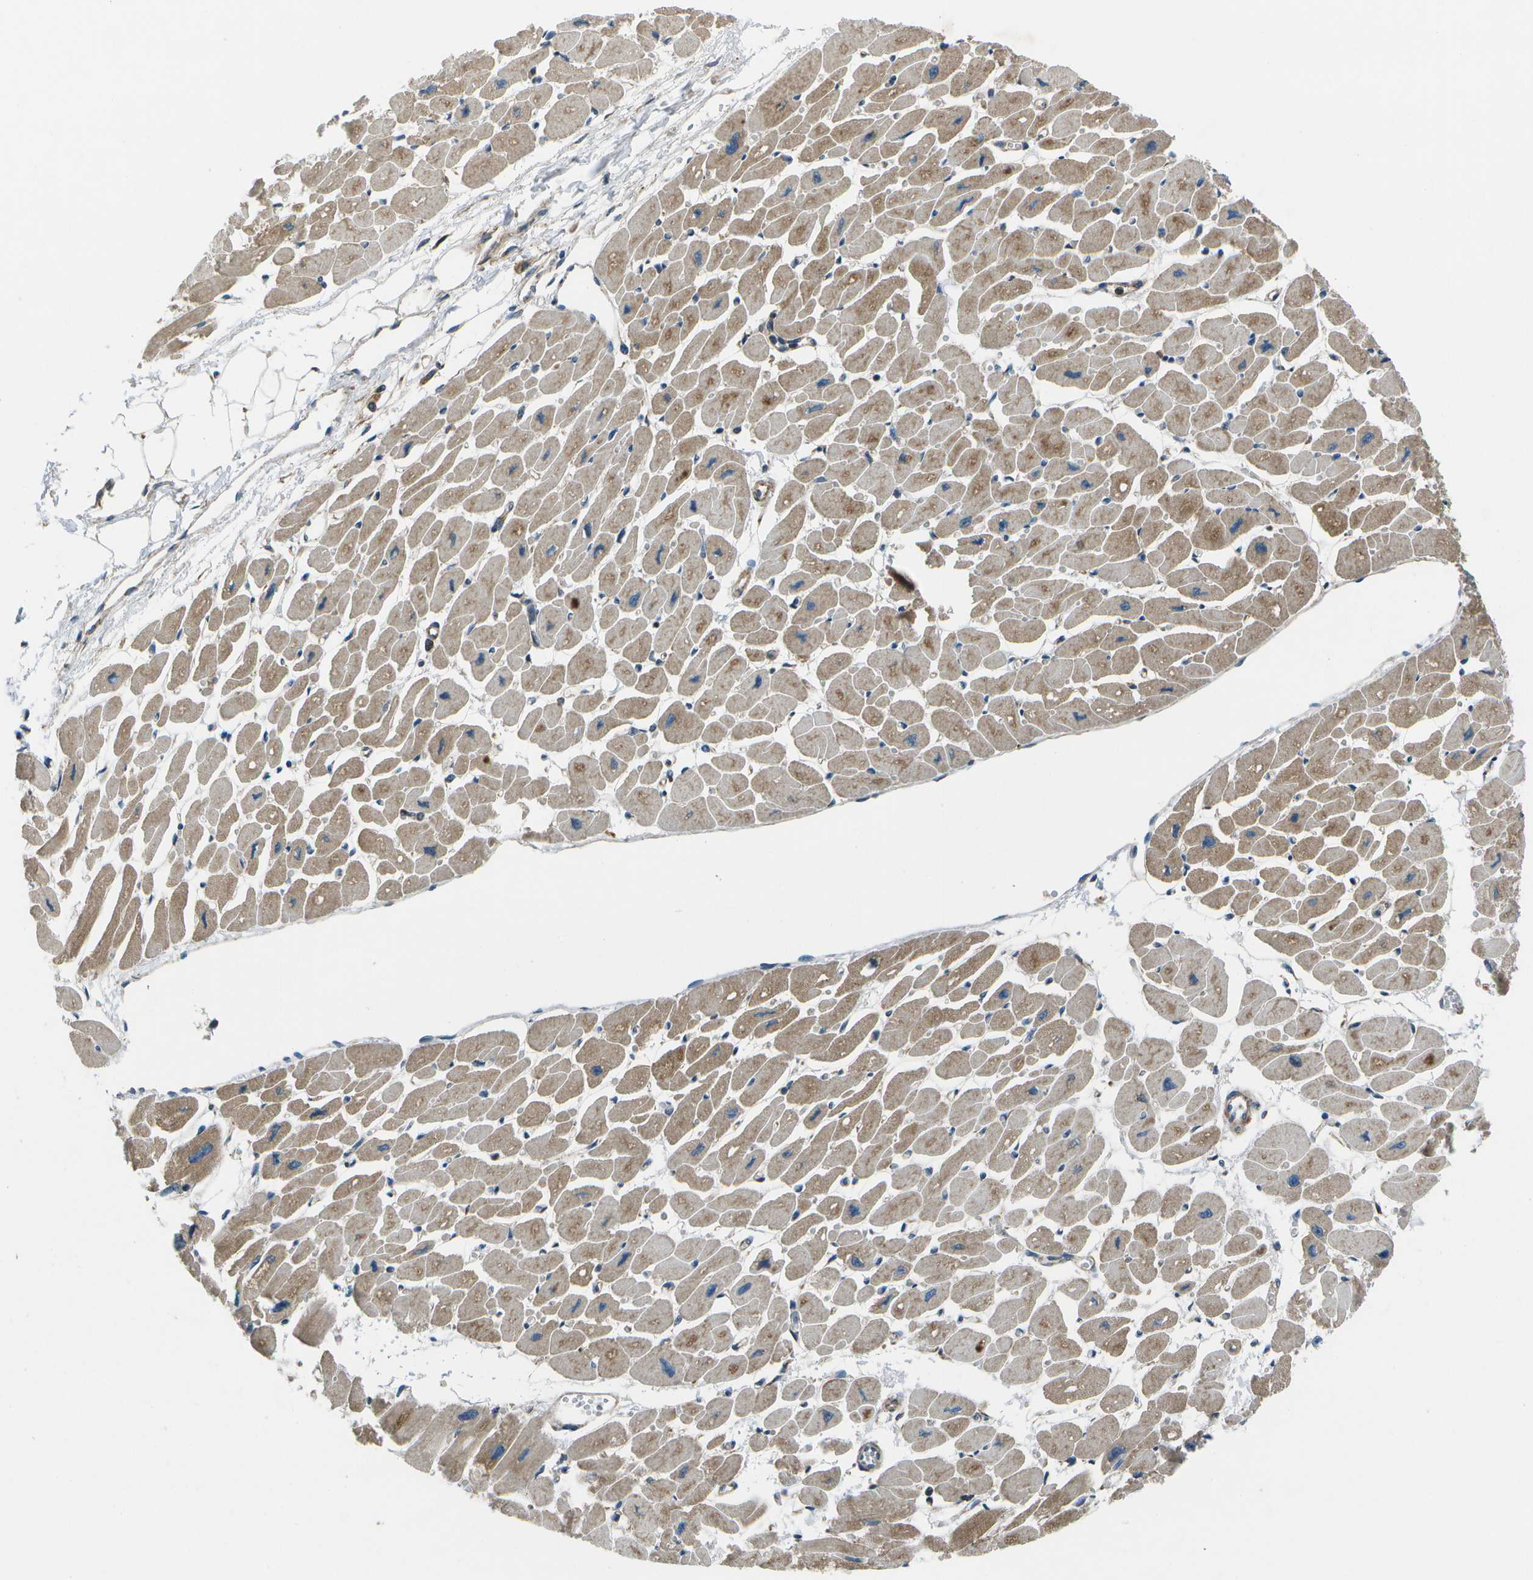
{"staining": {"intensity": "weak", "quantity": "25%-75%", "location": "cytoplasmic/membranous"}, "tissue": "heart muscle", "cell_type": "Cardiomyocytes", "image_type": "normal", "snomed": [{"axis": "morphology", "description": "Normal tissue, NOS"}, {"axis": "topography", "description": "Heart"}], "caption": "IHC micrograph of benign heart muscle: human heart muscle stained using immunohistochemistry reveals low levels of weak protein expression localized specifically in the cytoplasmic/membranous of cardiomyocytes, appearing as a cytoplasmic/membranous brown color.", "gene": "EIF2AK1", "patient": {"sex": "female", "age": 54}}